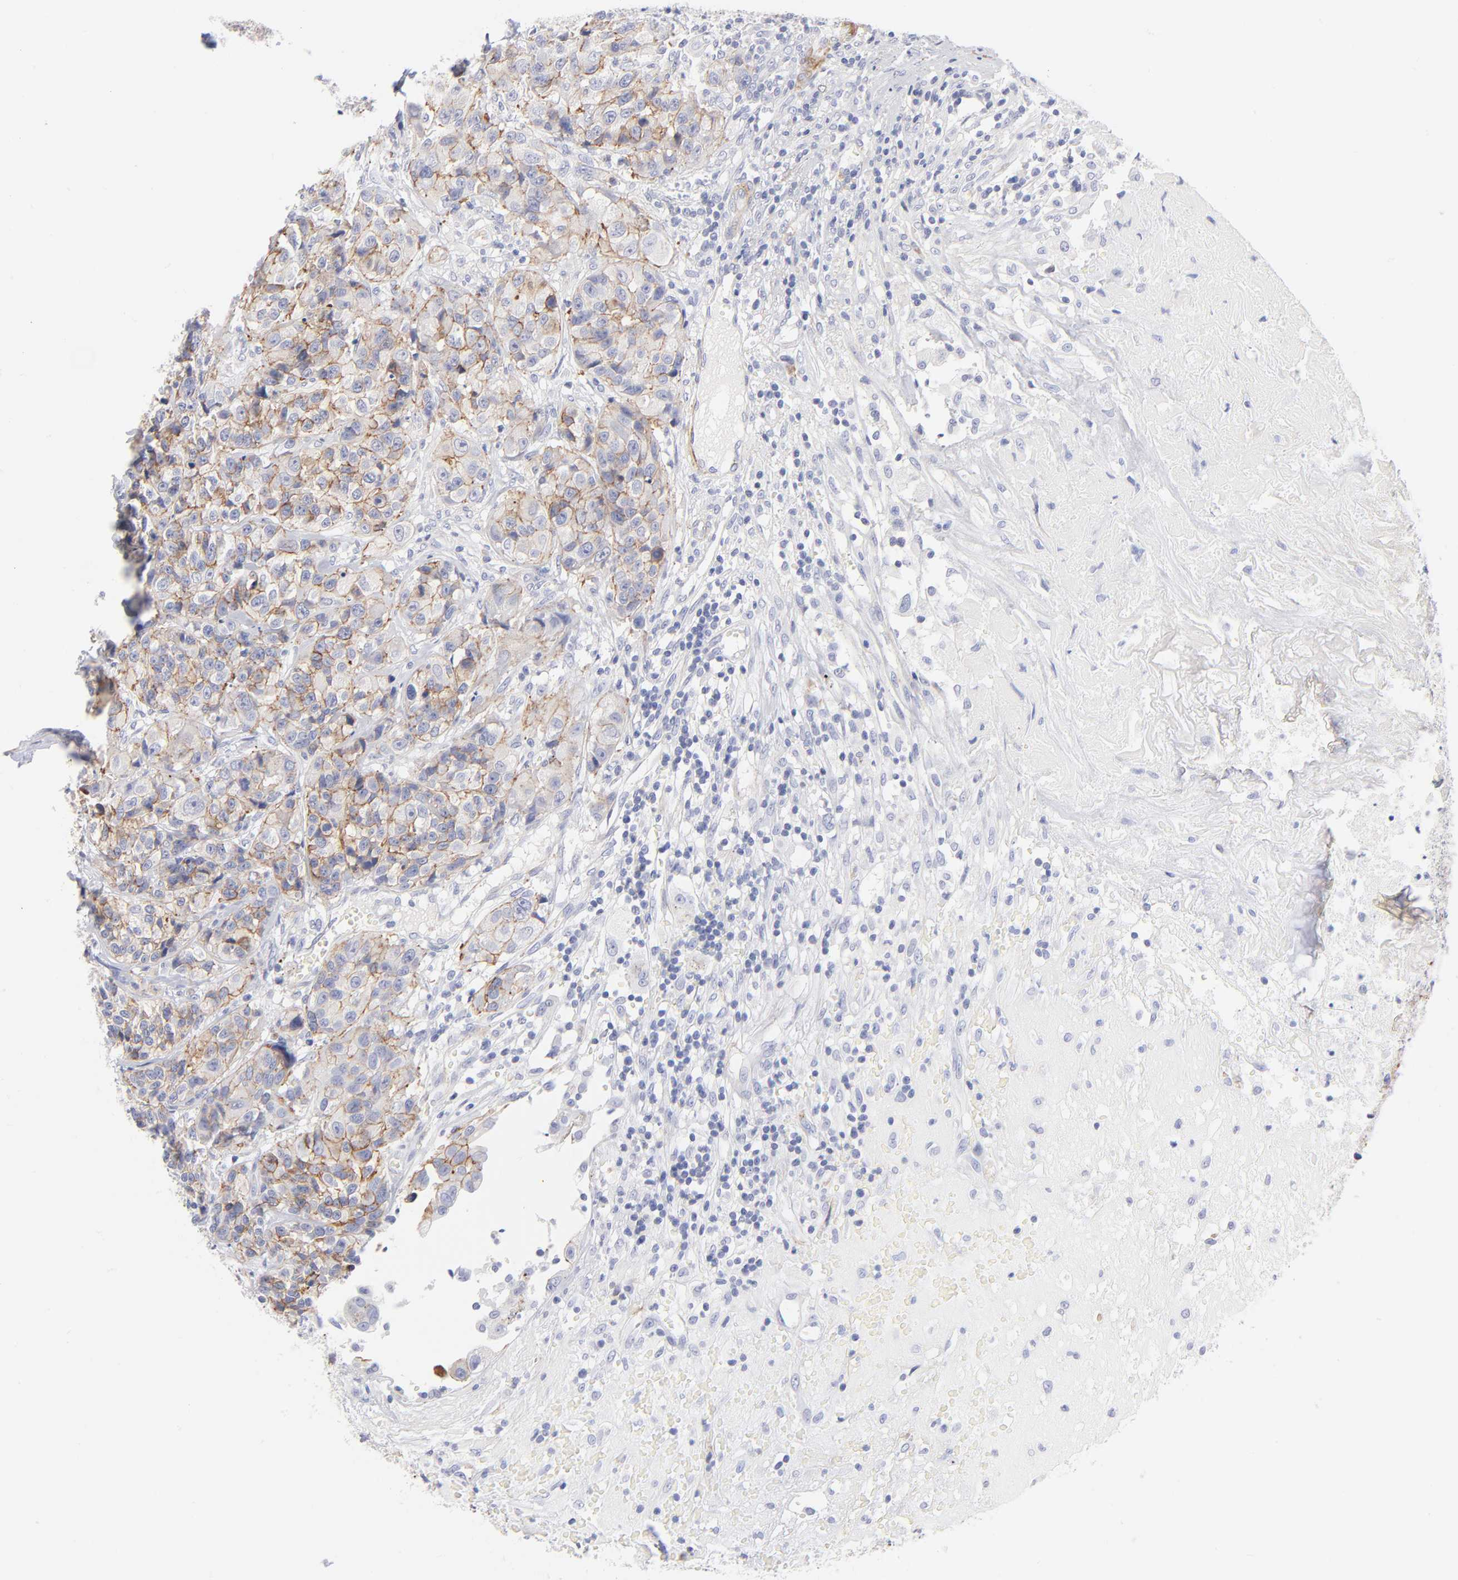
{"staining": {"intensity": "weak", "quantity": ">75%", "location": "cytoplasmic/membranous"}, "tissue": "urothelial cancer", "cell_type": "Tumor cells", "image_type": "cancer", "snomed": [{"axis": "morphology", "description": "Urothelial carcinoma, High grade"}, {"axis": "topography", "description": "Urinary bladder"}], "caption": "IHC (DAB (3,3'-diaminobenzidine)) staining of human urothelial cancer reveals weak cytoplasmic/membranous protein expression in about >75% of tumor cells. (brown staining indicates protein expression, while blue staining denotes nuclei).", "gene": "ACTA2", "patient": {"sex": "female", "age": 81}}